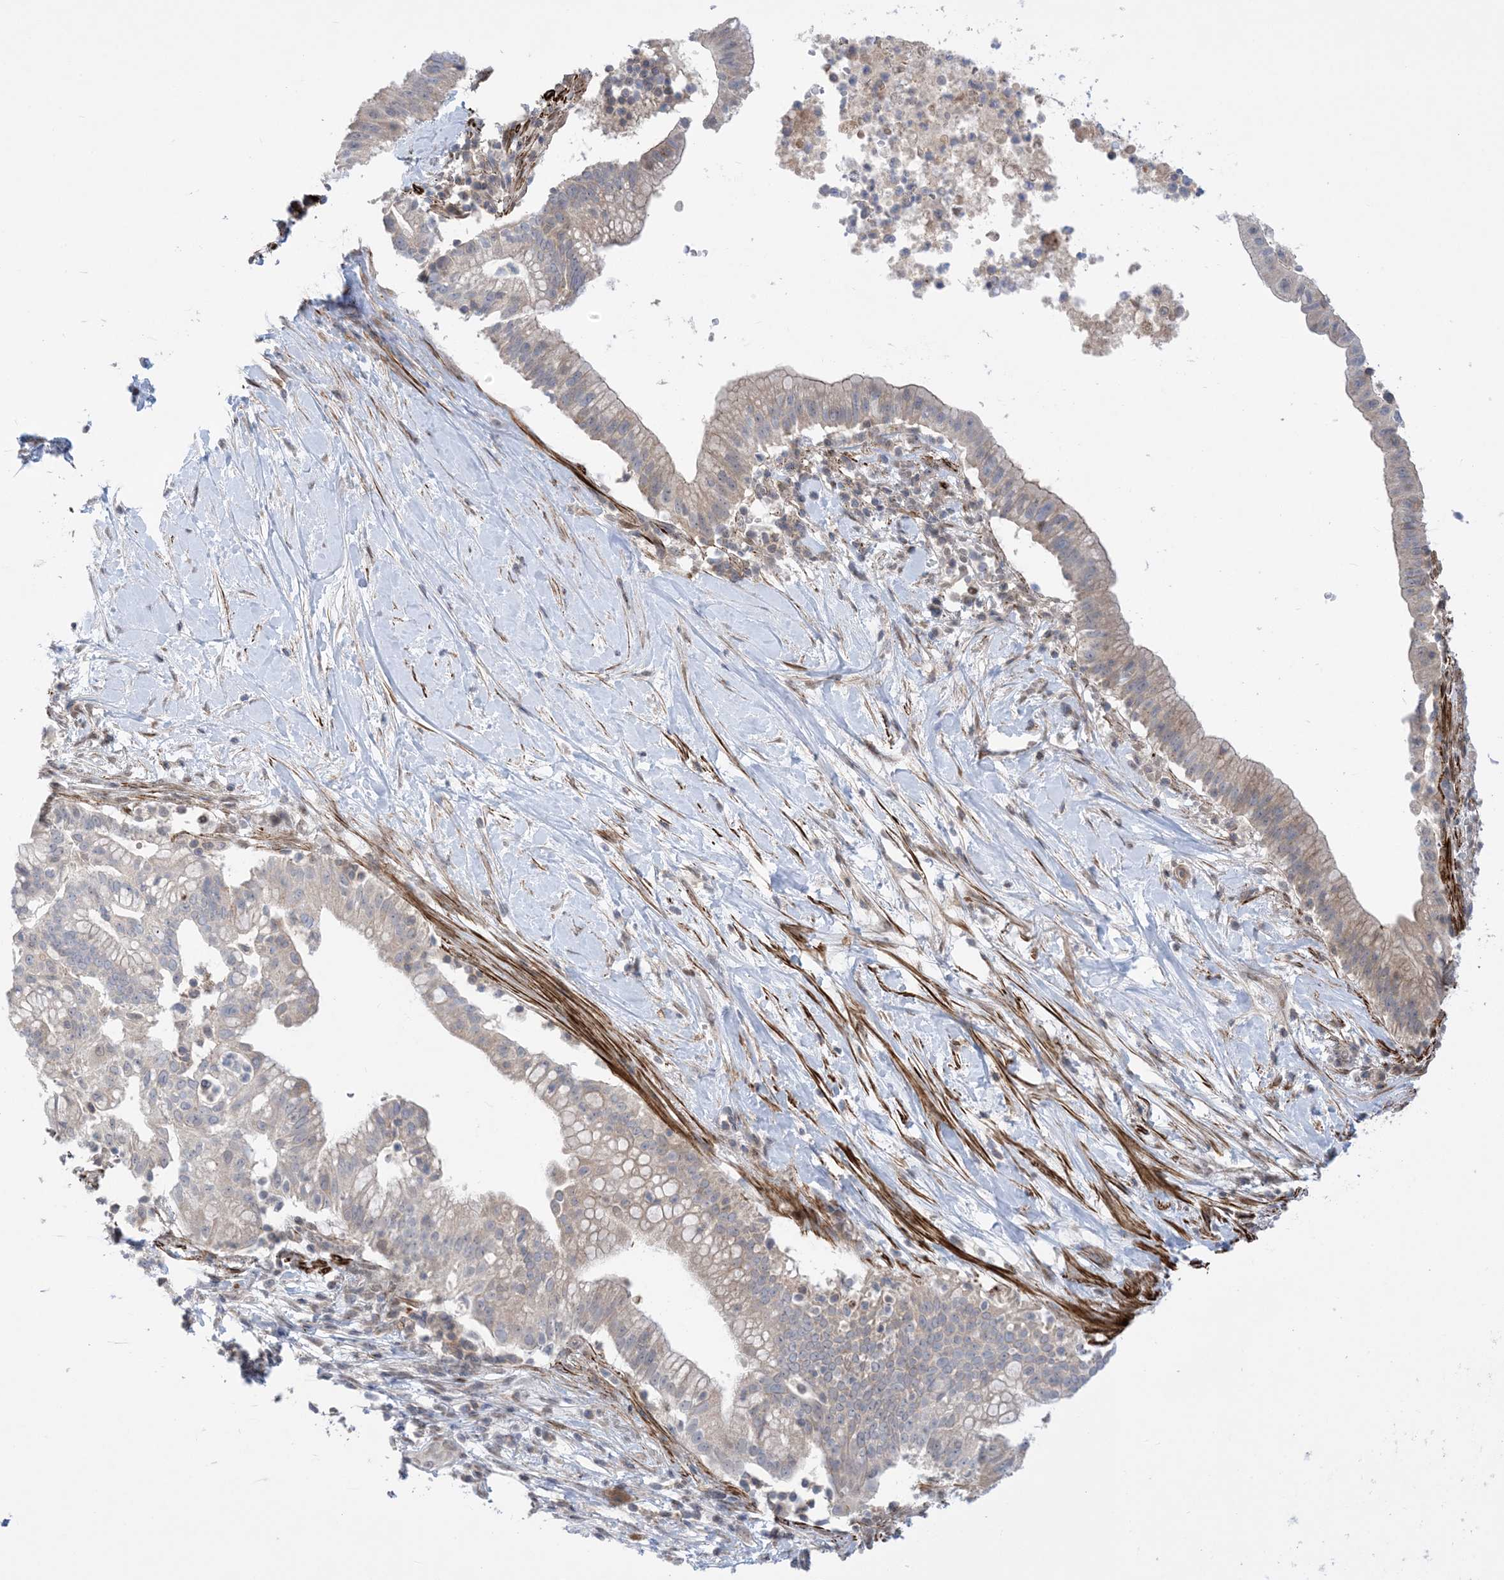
{"staining": {"intensity": "weak", "quantity": "25%-75%", "location": "cytoplasmic/membranous"}, "tissue": "pancreatic cancer", "cell_type": "Tumor cells", "image_type": "cancer", "snomed": [{"axis": "morphology", "description": "Adenocarcinoma, NOS"}, {"axis": "topography", "description": "Pancreas"}], "caption": "Pancreatic cancer (adenocarcinoma) stained with immunohistochemistry shows weak cytoplasmic/membranous staining in approximately 25%-75% of tumor cells.", "gene": "ZNF8", "patient": {"sex": "male", "age": 68}}